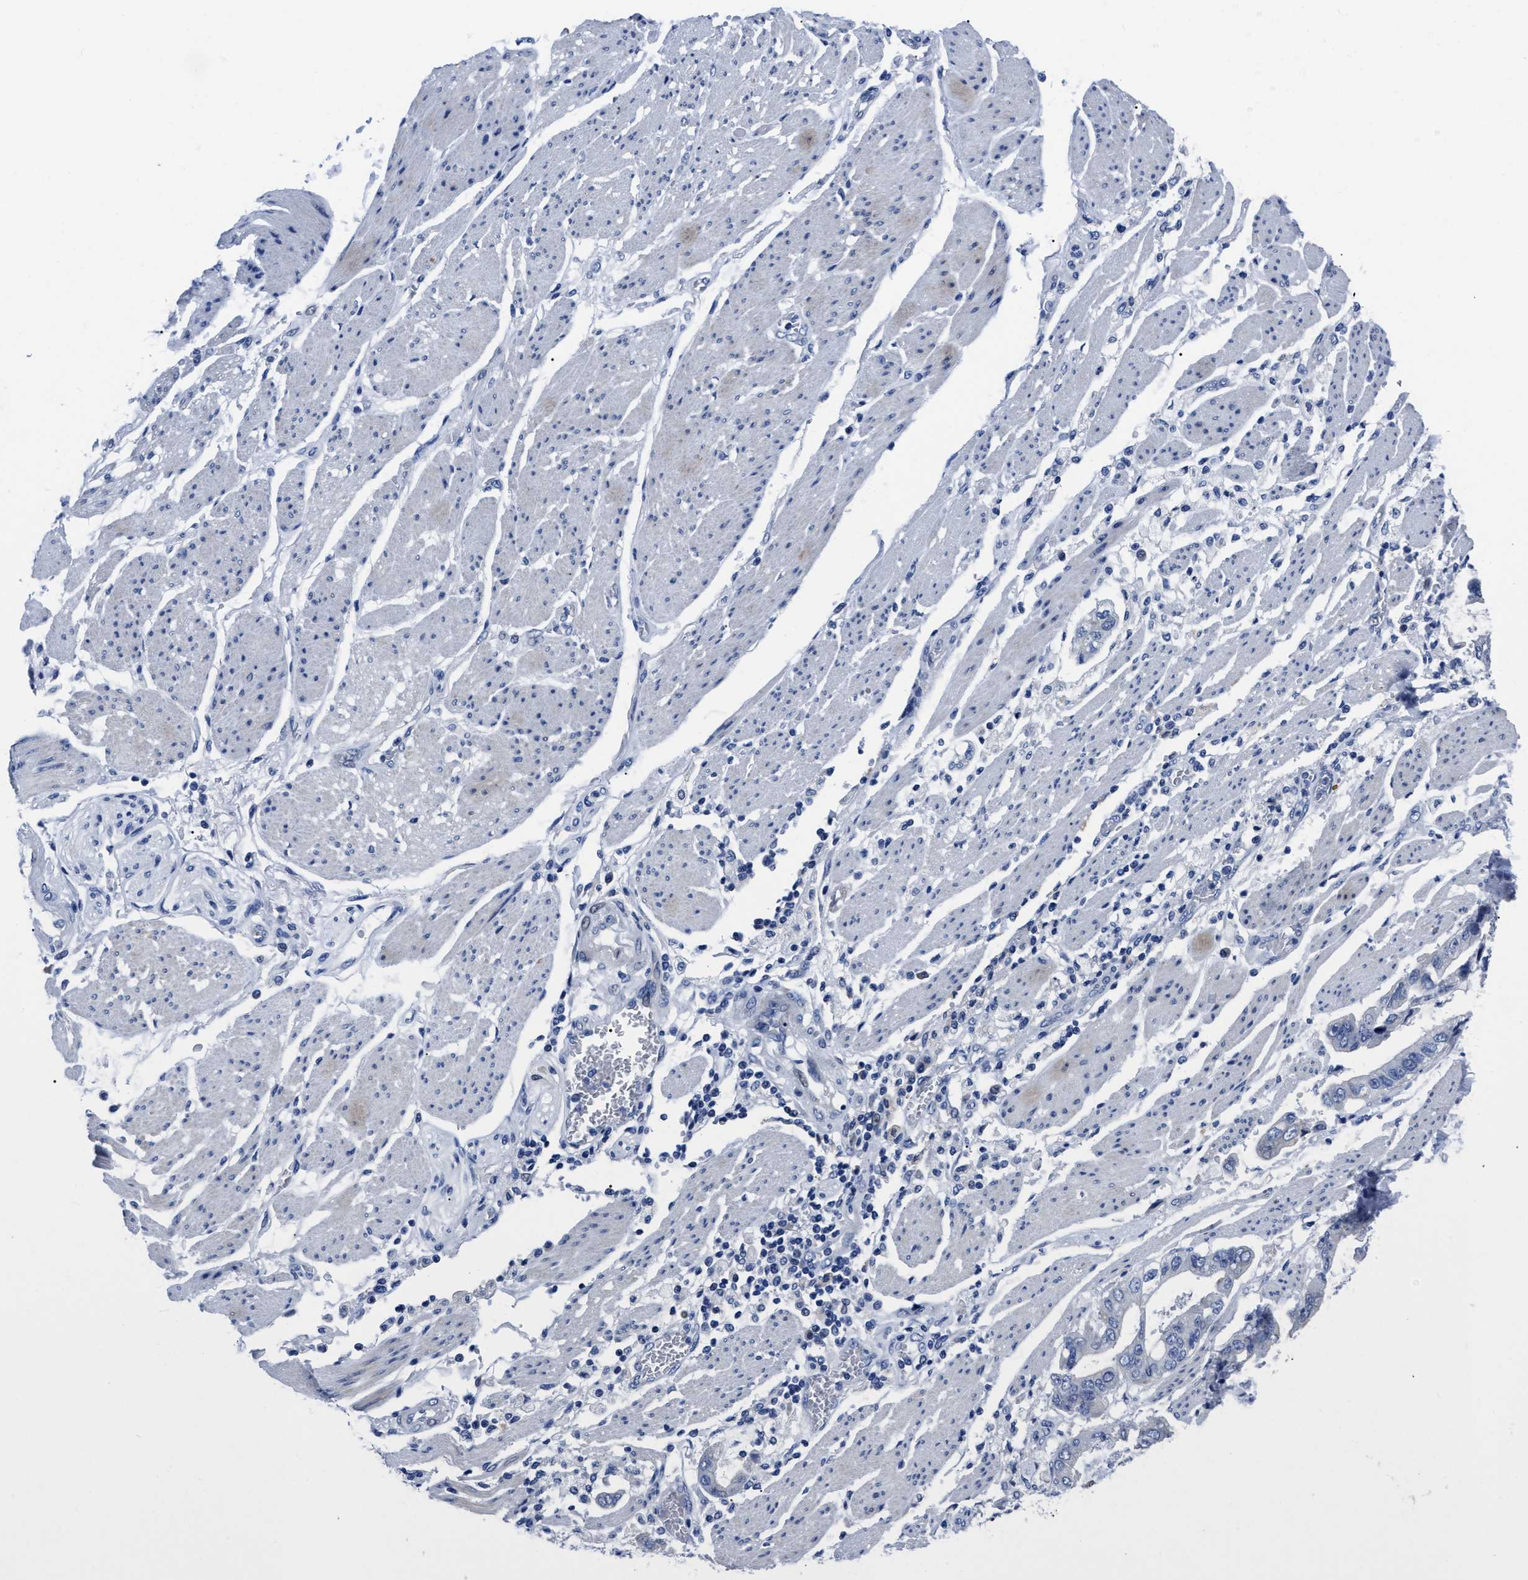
{"staining": {"intensity": "negative", "quantity": "none", "location": "none"}, "tissue": "stomach cancer", "cell_type": "Tumor cells", "image_type": "cancer", "snomed": [{"axis": "morphology", "description": "Normal tissue, NOS"}, {"axis": "morphology", "description": "Adenocarcinoma, NOS"}, {"axis": "topography", "description": "Stomach"}], "caption": "Immunohistochemistry photomicrograph of neoplastic tissue: stomach cancer stained with DAB reveals no significant protein staining in tumor cells.", "gene": "MOV10L1", "patient": {"sex": "male", "age": 62}}